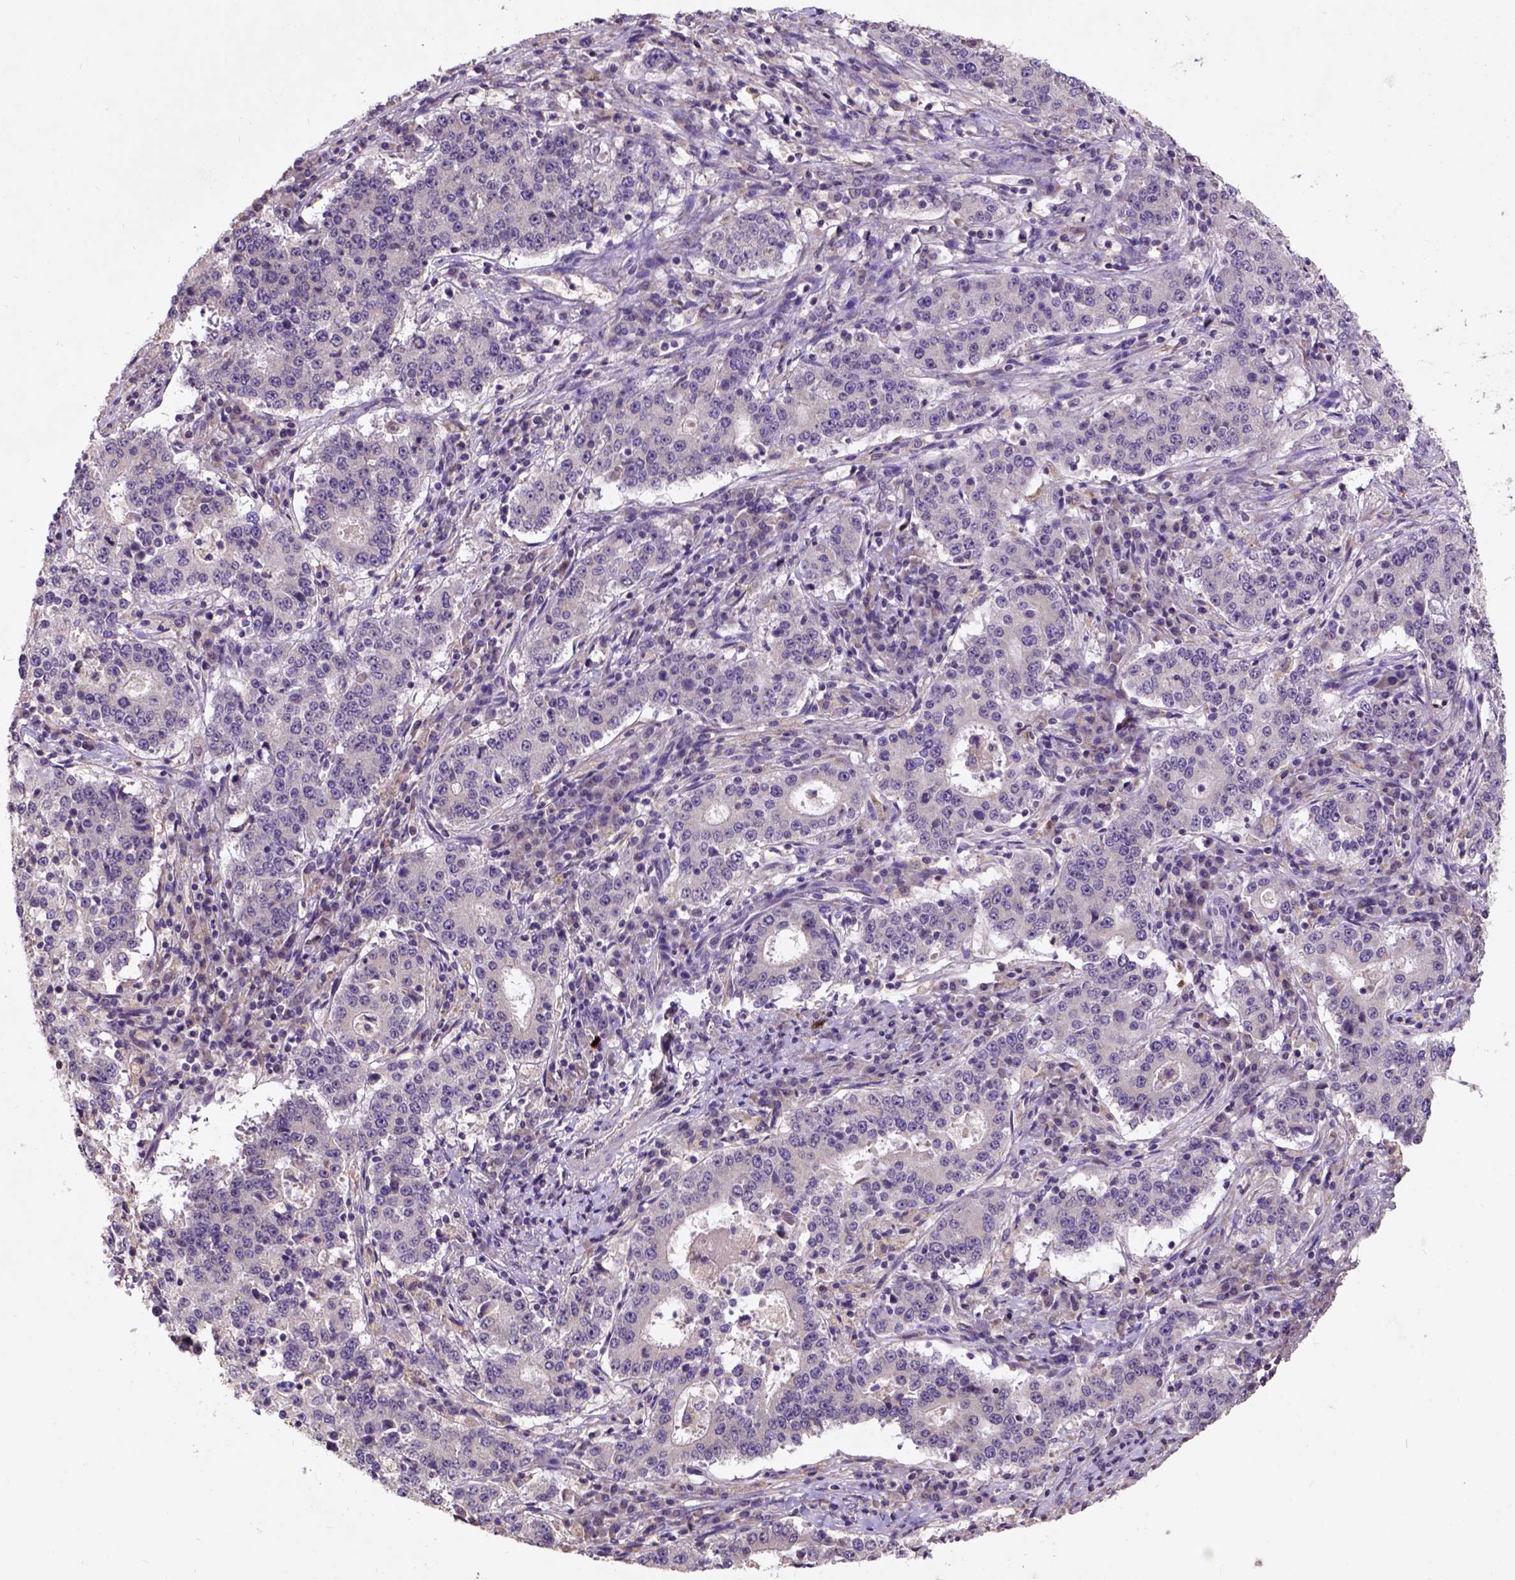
{"staining": {"intensity": "weak", "quantity": "25%-75%", "location": "cytoplasmic/membranous"}, "tissue": "stomach cancer", "cell_type": "Tumor cells", "image_type": "cancer", "snomed": [{"axis": "morphology", "description": "Adenocarcinoma, NOS"}, {"axis": "topography", "description": "Stomach"}], "caption": "Human stomach cancer (adenocarcinoma) stained for a protein (brown) shows weak cytoplasmic/membranous positive expression in about 25%-75% of tumor cells.", "gene": "KBTBD8", "patient": {"sex": "male", "age": 59}}